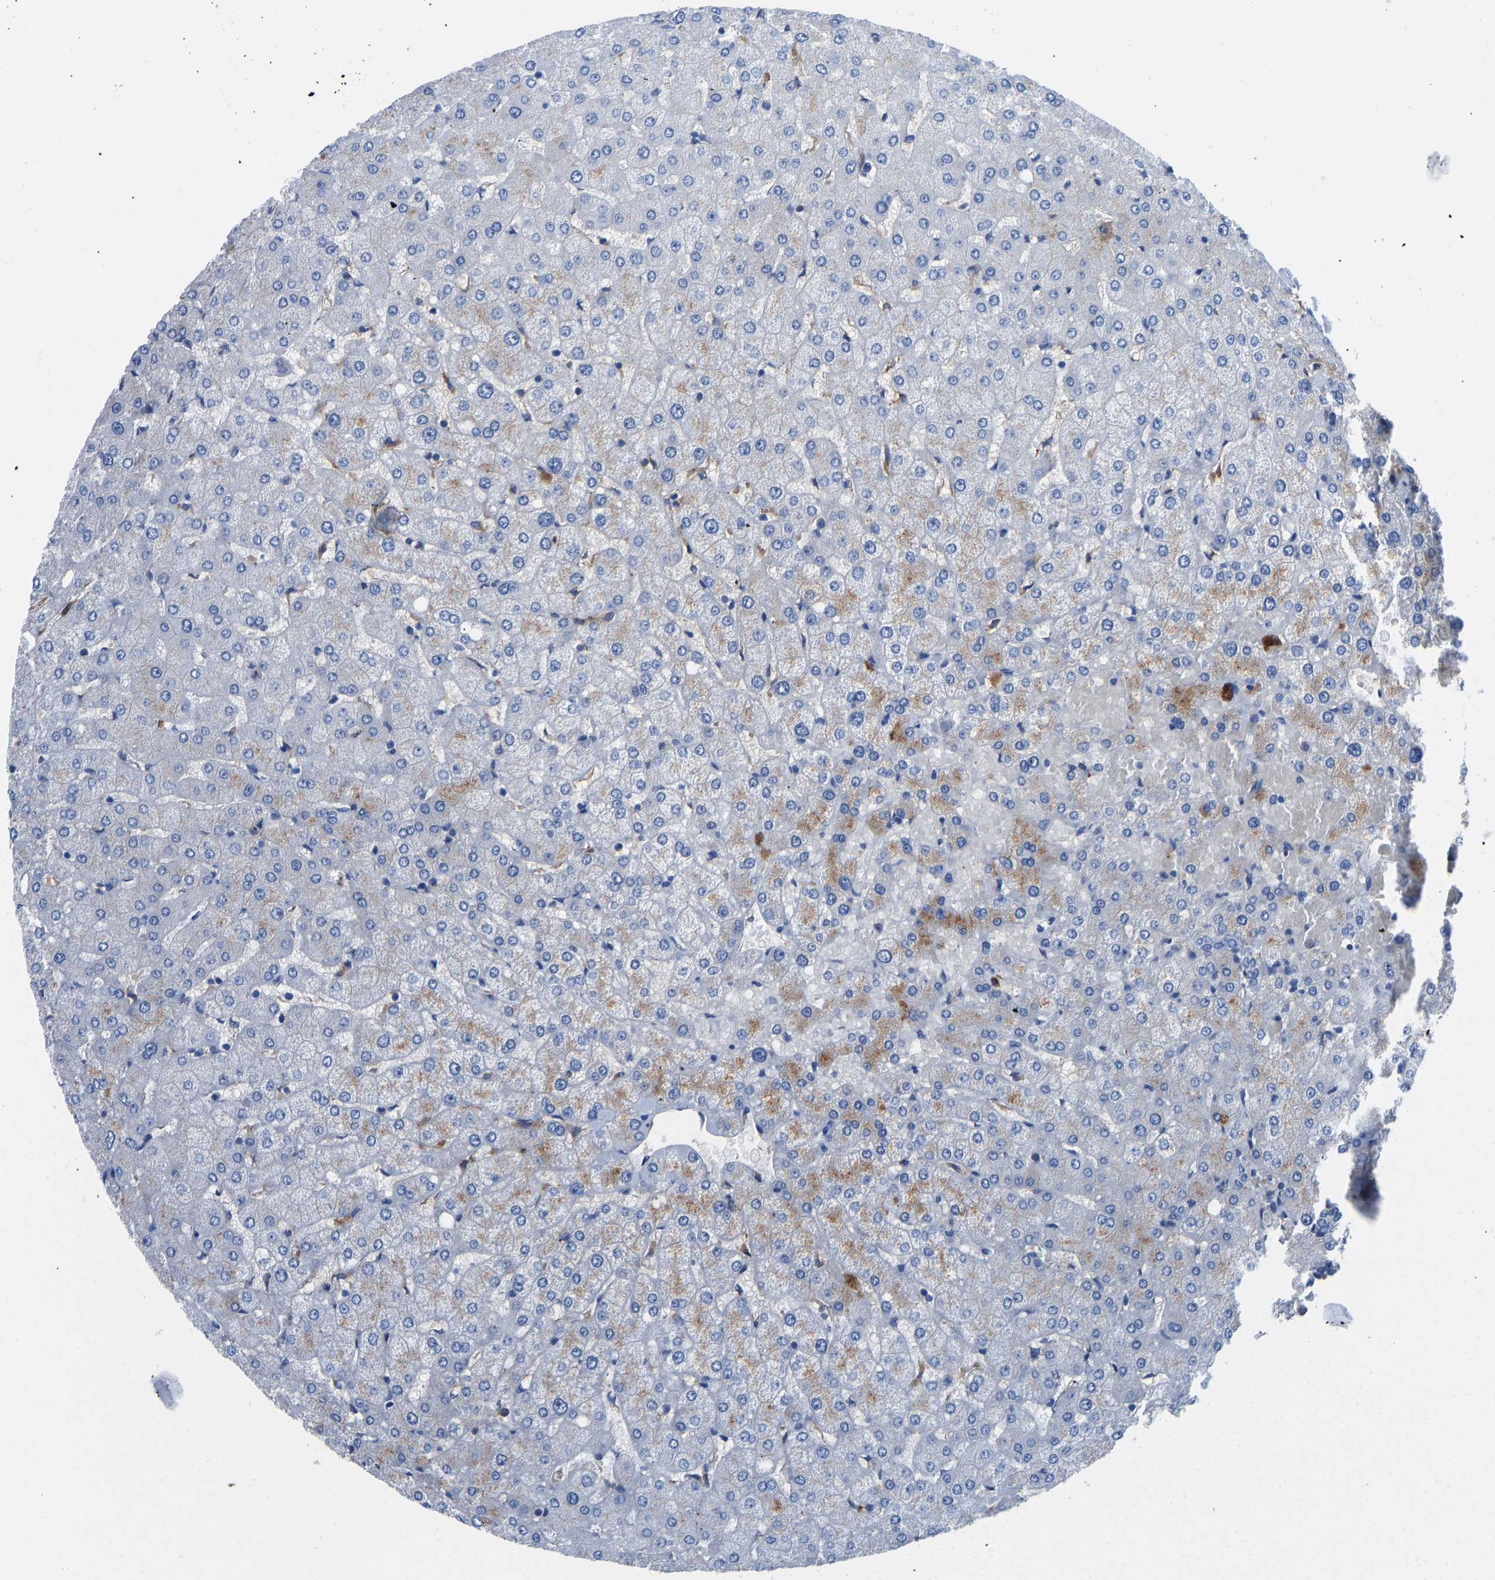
{"staining": {"intensity": "negative", "quantity": "none", "location": "none"}, "tissue": "liver", "cell_type": "Cholangiocytes", "image_type": "normal", "snomed": [{"axis": "morphology", "description": "Normal tissue, NOS"}, {"axis": "topography", "description": "Liver"}], "caption": "This is an IHC micrograph of benign liver. There is no staining in cholangiocytes.", "gene": "HSPG2", "patient": {"sex": "female", "age": 54}}